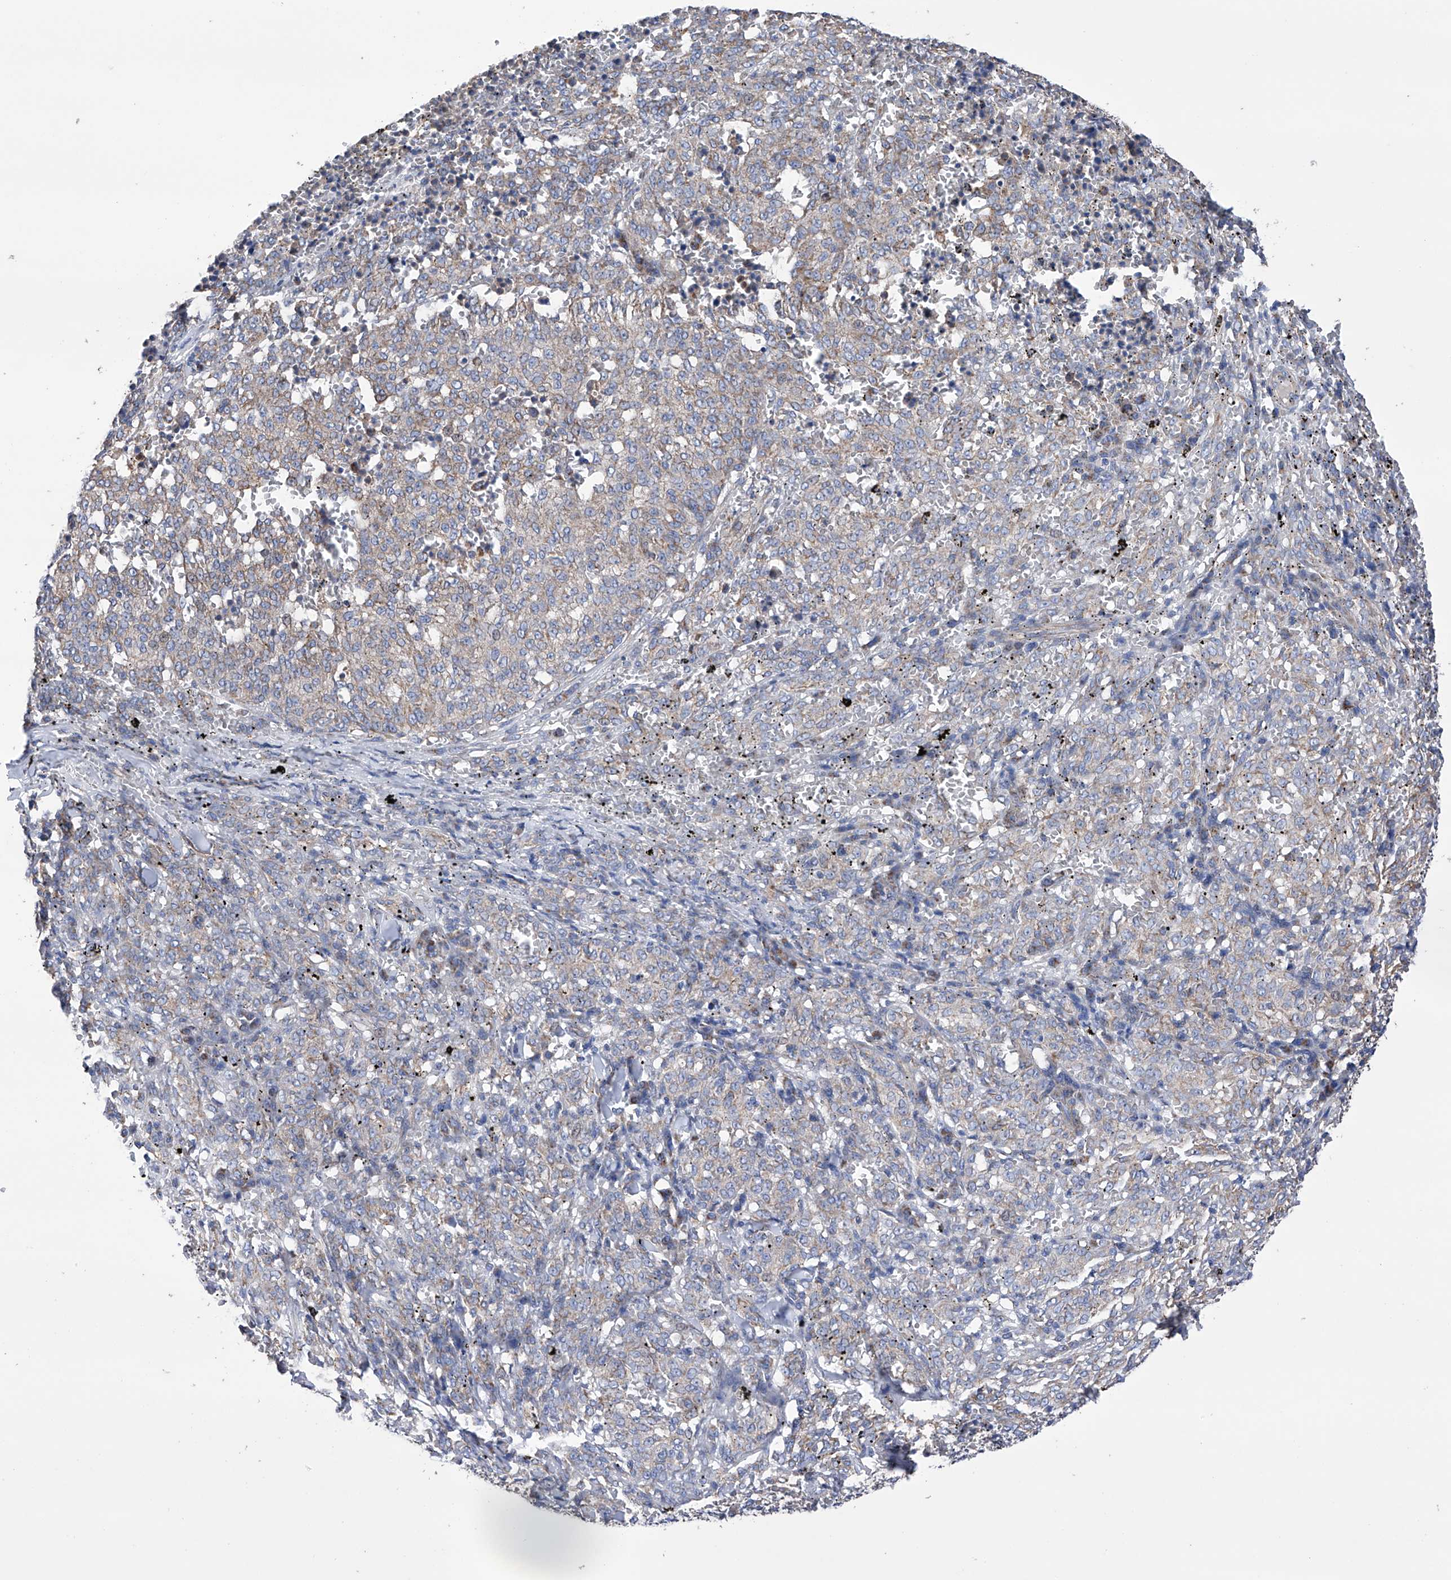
{"staining": {"intensity": "weak", "quantity": "25%-75%", "location": "cytoplasmic/membranous"}, "tissue": "melanoma", "cell_type": "Tumor cells", "image_type": "cancer", "snomed": [{"axis": "morphology", "description": "Malignant melanoma, NOS"}, {"axis": "topography", "description": "Skin"}], "caption": "Weak cytoplasmic/membranous protein positivity is appreciated in approximately 25%-75% of tumor cells in malignant melanoma.", "gene": "EFCAB2", "patient": {"sex": "female", "age": 72}}